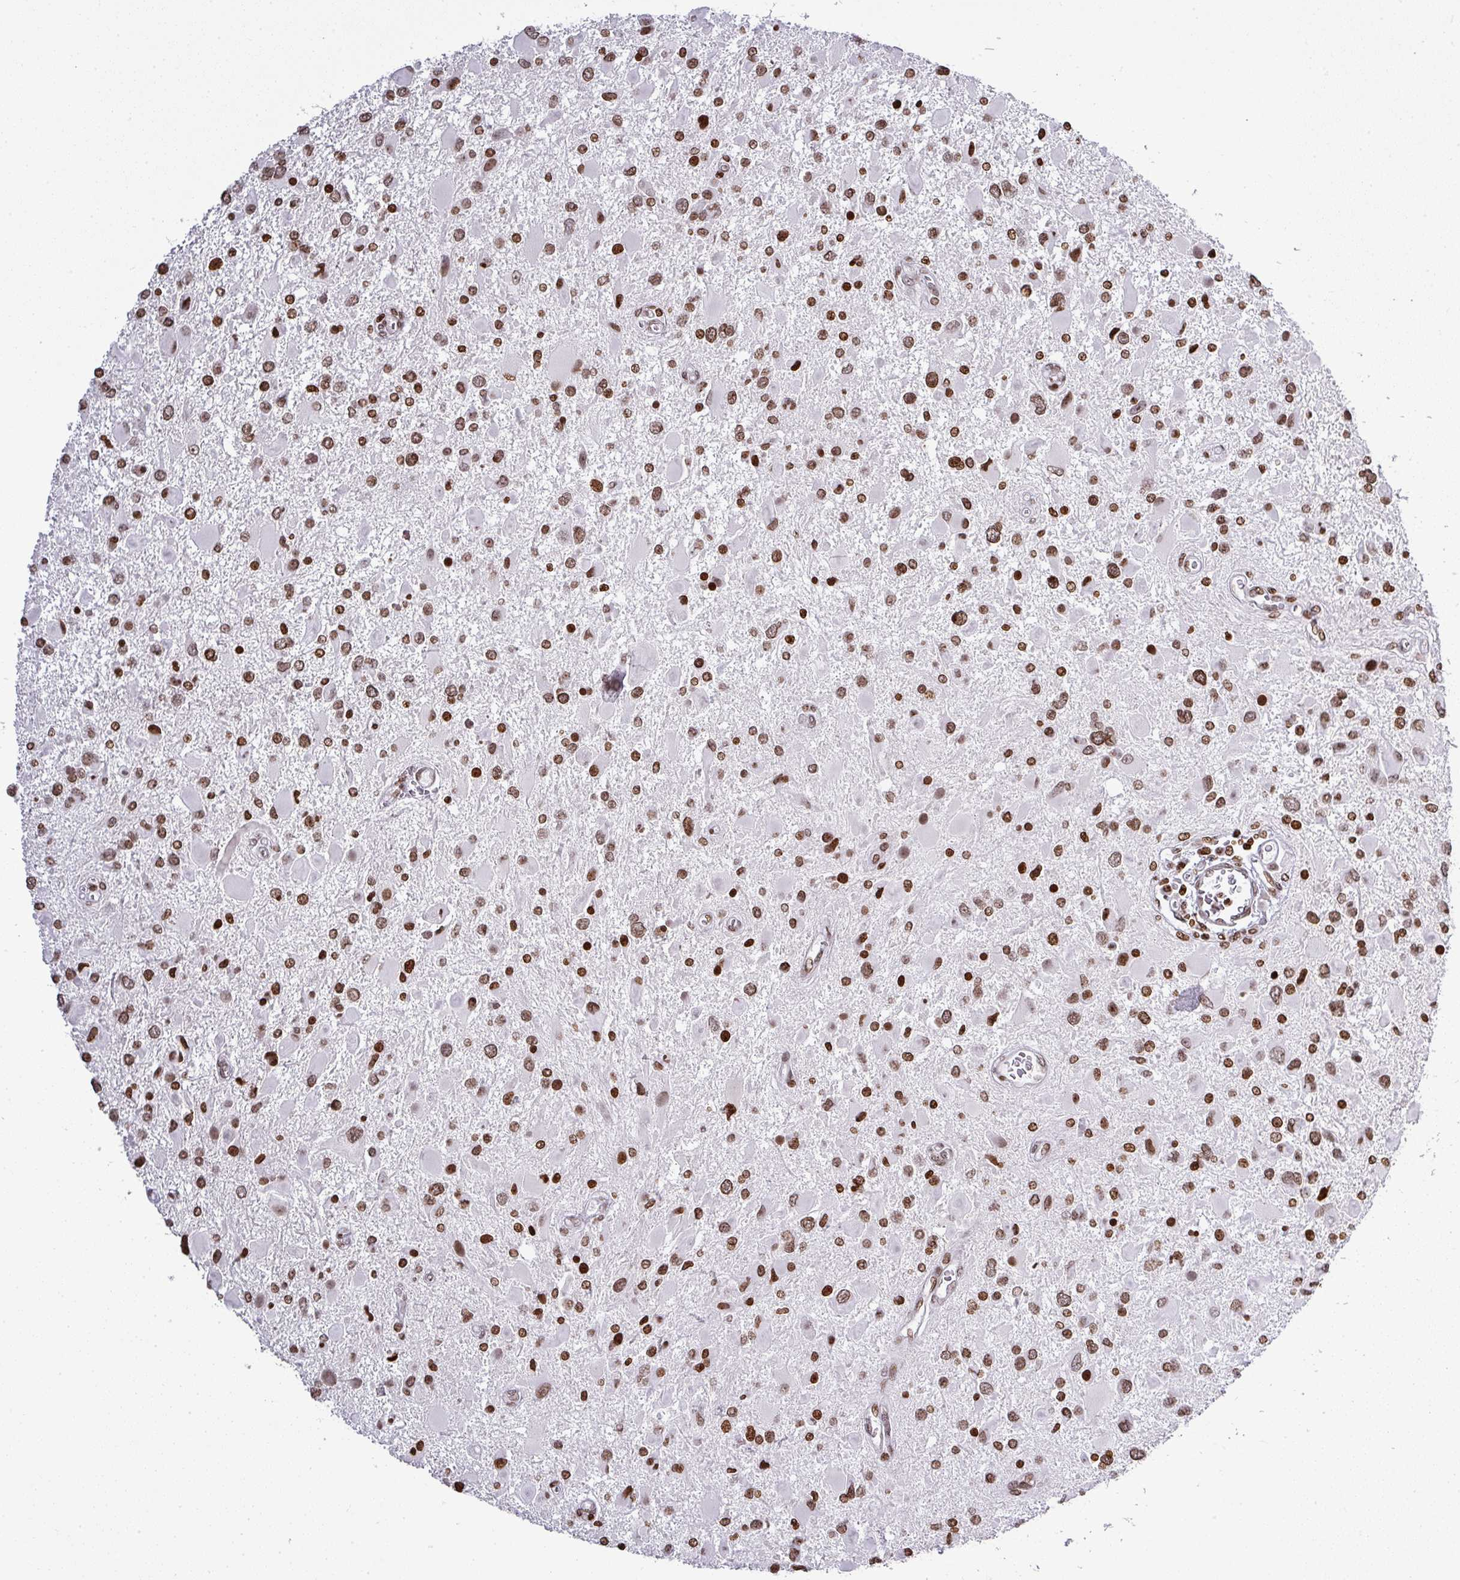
{"staining": {"intensity": "moderate", "quantity": ">75%", "location": "nuclear"}, "tissue": "glioma", "cell_type": "Tumor cells", "image_type": "cancer", "snomed": [{"axis": "morphology", "description": "Glioma, malignant, High grade"}, {"axis": "topography", "description": "Brain"}], "caption": "Glioma was stained to show a protein in brown. There is medium levels of moderate nuclear expression in approximately >75% of tumor cells. The staining was performed using DAB, with brown indicating positive protein expression. Nuclei are stained blue with hematoxylin.", "gene": "RASL11A", "patient": {"sex": "male", "age": 53}}